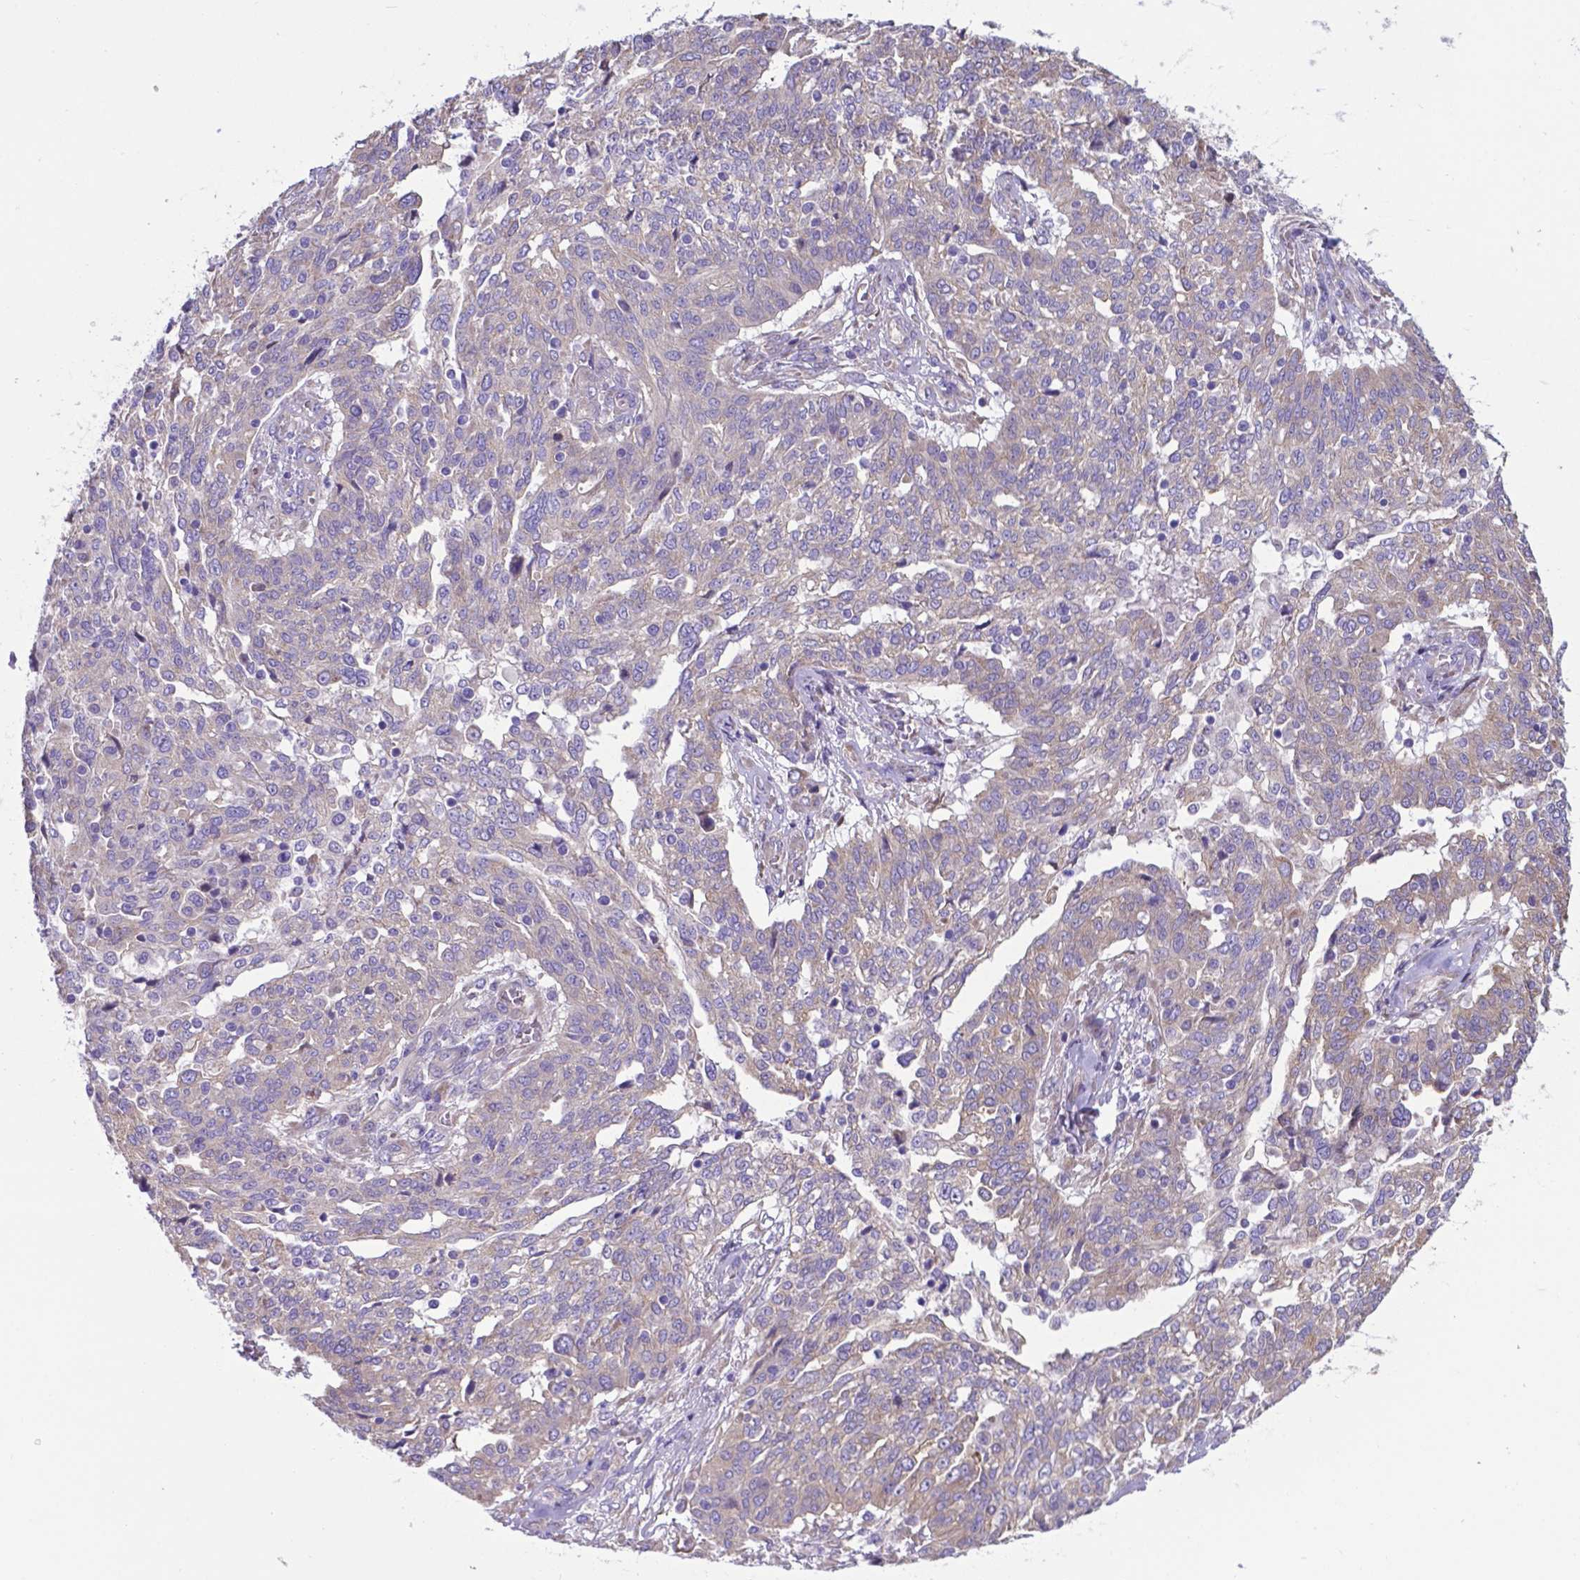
{"staining": {"intensity": "weak", "quantity": ">75%", "location": "cytoplasmic/membranous"}, "tissue": "ovarian cancer", "cell_type": "Tumor cells", "image_type": "cancer", "snomed": [{"axis": "morphology", "description": "Cystadenocarcinoma, serous, NOS"}, {"axis": "topography", "description": "Ovary"}], "caption": "This micrograph displays immunohistochemistry (IHC) staining of ovarian serous cystadenocarcinoma, with low weak cytoplasmic/membranous positivity in about >75% of tumor cells.", "gene": "RPL6", "patient": {"sex": "female", "age": 67}}